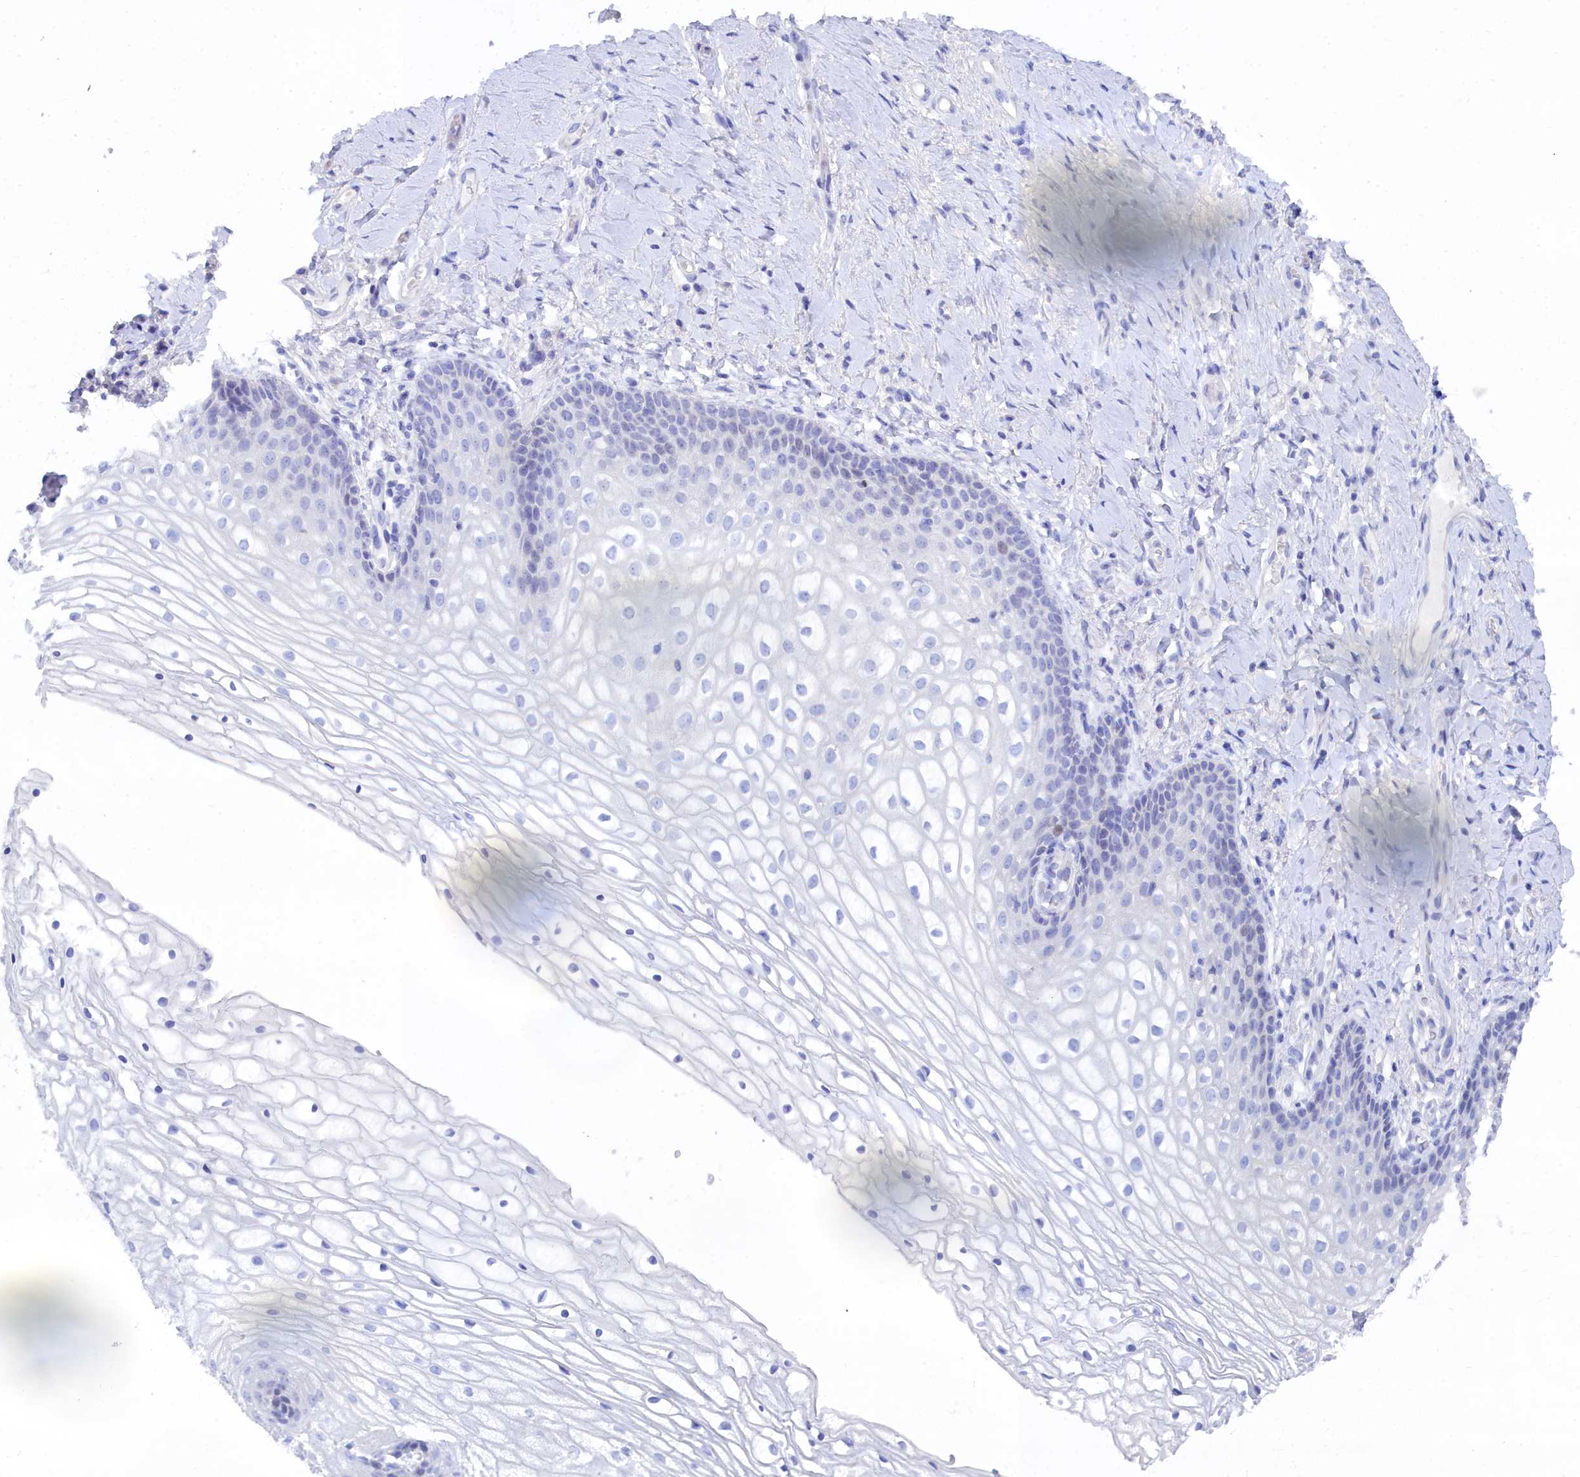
{"staining": {"intensity": "negative", "quantity": "none", "location": "none"}, "tissue": "vagina", "cell_type": "Squamous epithelial cells", "image_type": "normal", "snomed": [{"axis": "morphology", "description": "Normal tissue, NOS"}, {"axis": "topography", "description": "Vagina"}], "caption": "Immunohistochemical staining of benign human vagina displays no significant staining in squamous epithelial cells.", "gene": "TRIM10", "patient": {"sex": "female", "age": 60}}